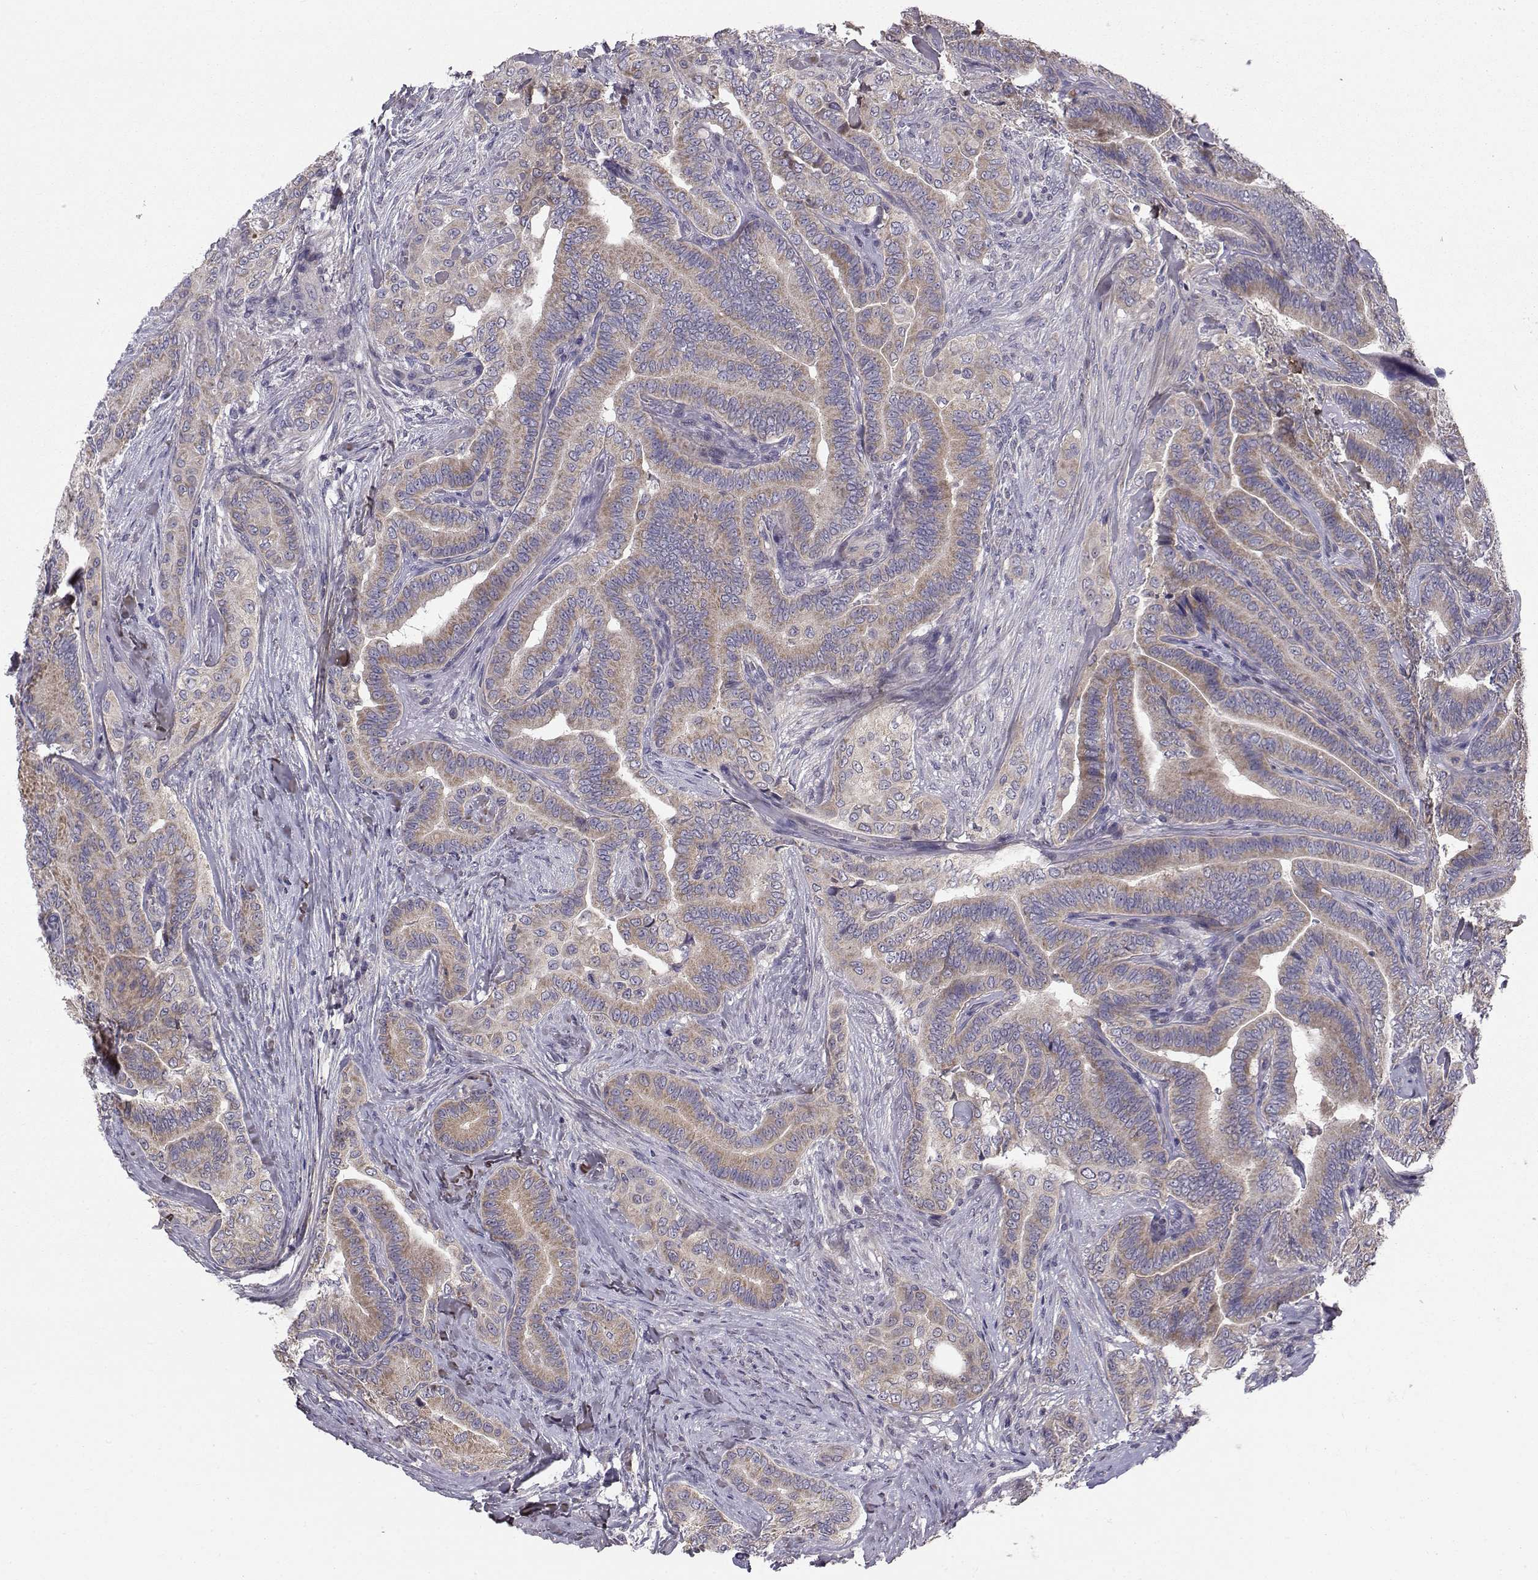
{"staining": {"intensity": "moderate", "quantity": ">75%", "location": "cytoplasmic/membranous"}, "tissue": "thyroid cancer", "cell_type": "Tumor cells", "image_type": "cancer", "snomed": [{"axis": "morphology", "description": "Papillary adenocarcinoma, NOS"}, {"axis": "topography", "description": "Thyroid gland"}], "caption": "Brown immunohistochemical staining in thyroid papillary adenocarcinoma demonstrates moderate cytoplasmic/membranous expression in about >75% of tumor cells.", "gene": "PEX5L", "patient": {"sex": "male", "age": 61}}